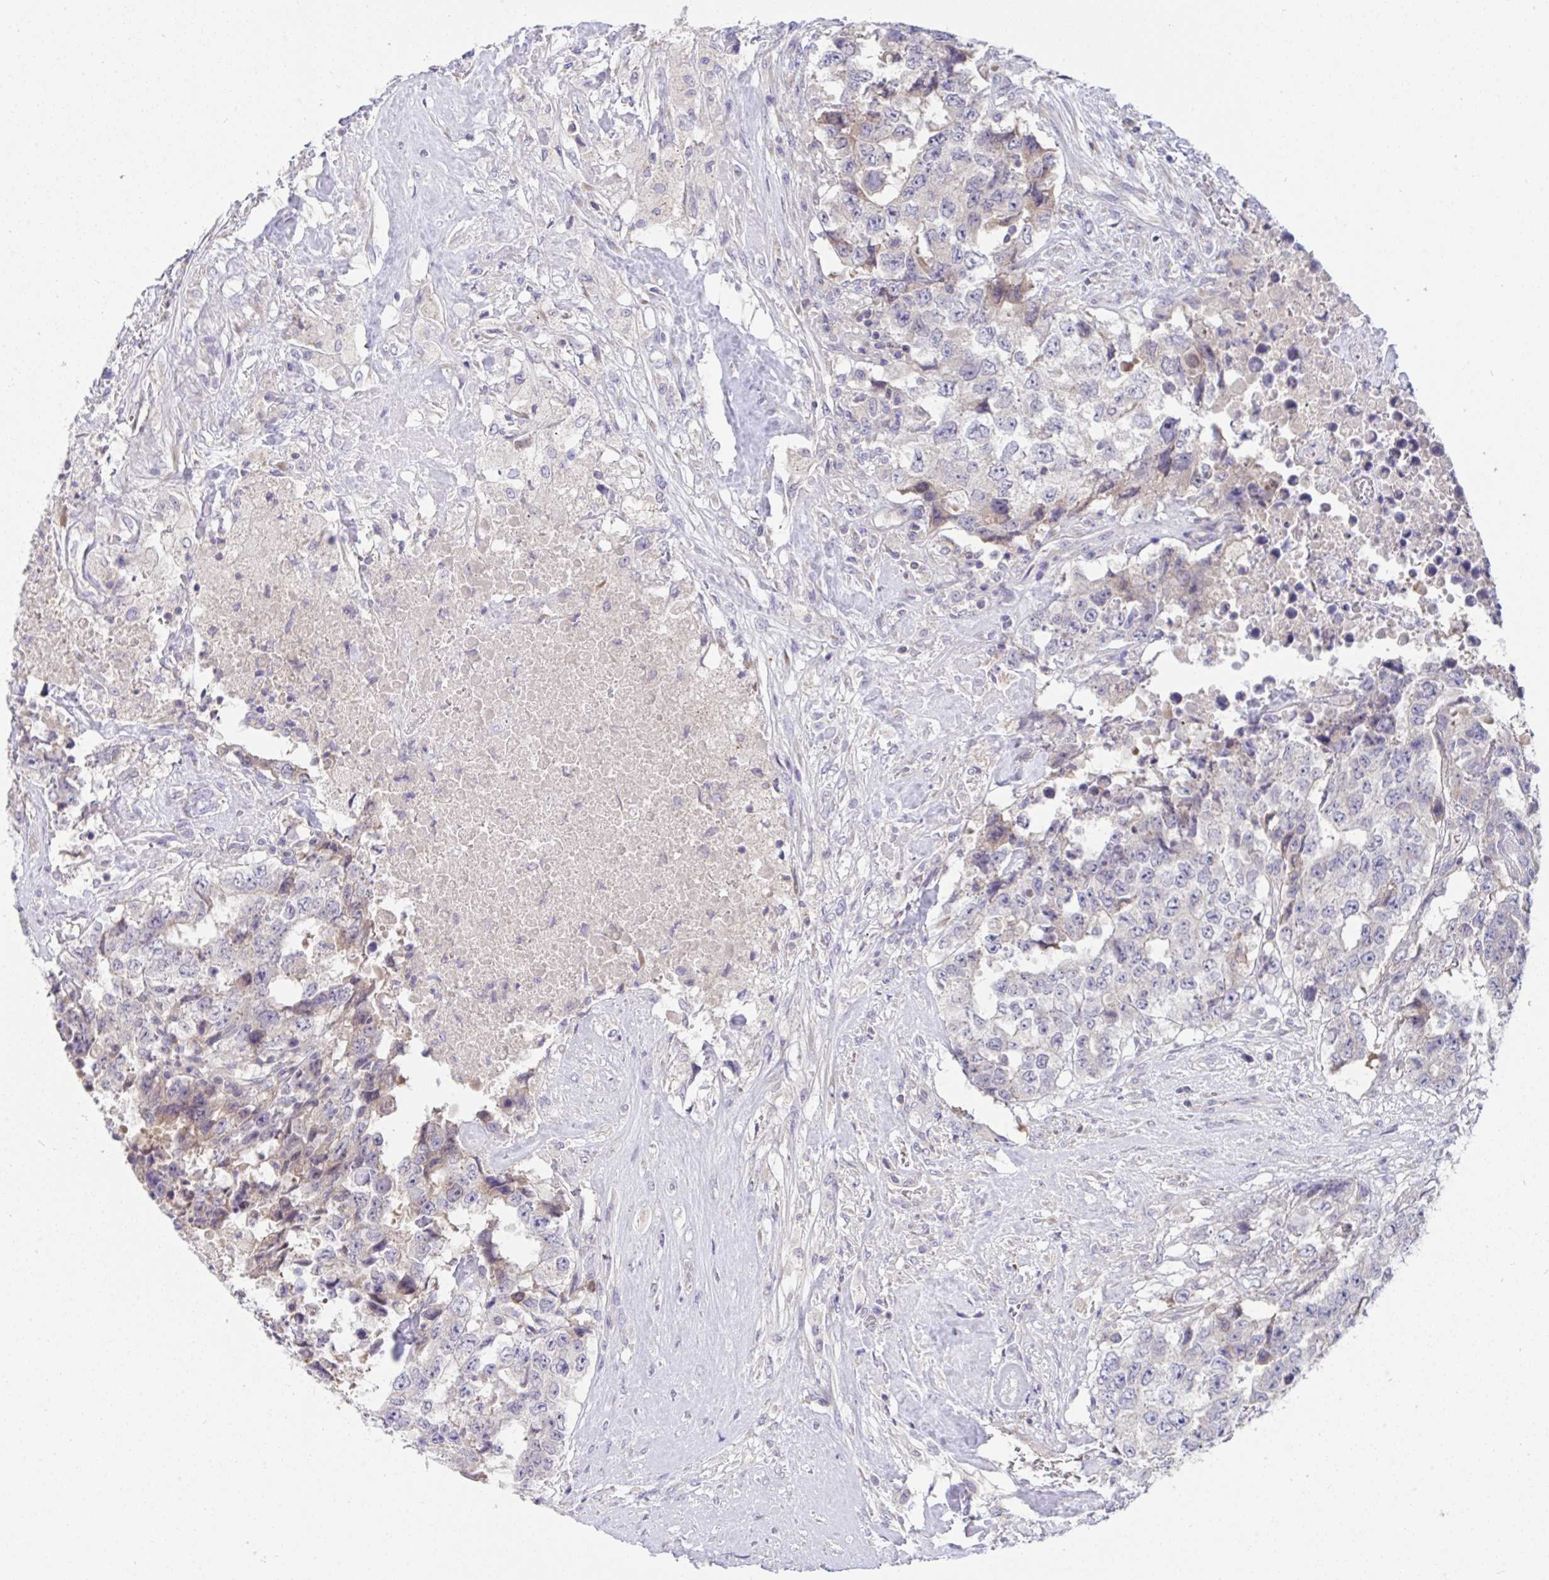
{"staining": {"intensity": "negative", "quantity": "none", "location": "none"}, "tissue": "testis cancer", "cell_type": "Tumor cells", "image_type": "cancer", "snomed": [{"axis": "morphology", "description": "Carcinoma, Embryonal, NOS"}, {"axis": "topography", "description": "Testis"}], "caption": "IHC of human testis cancer (embryonal carcinoma) shows no staining in tumor cells.", "gene": "TMEM41A", "patient": {"sex": "male", "age": 24}}